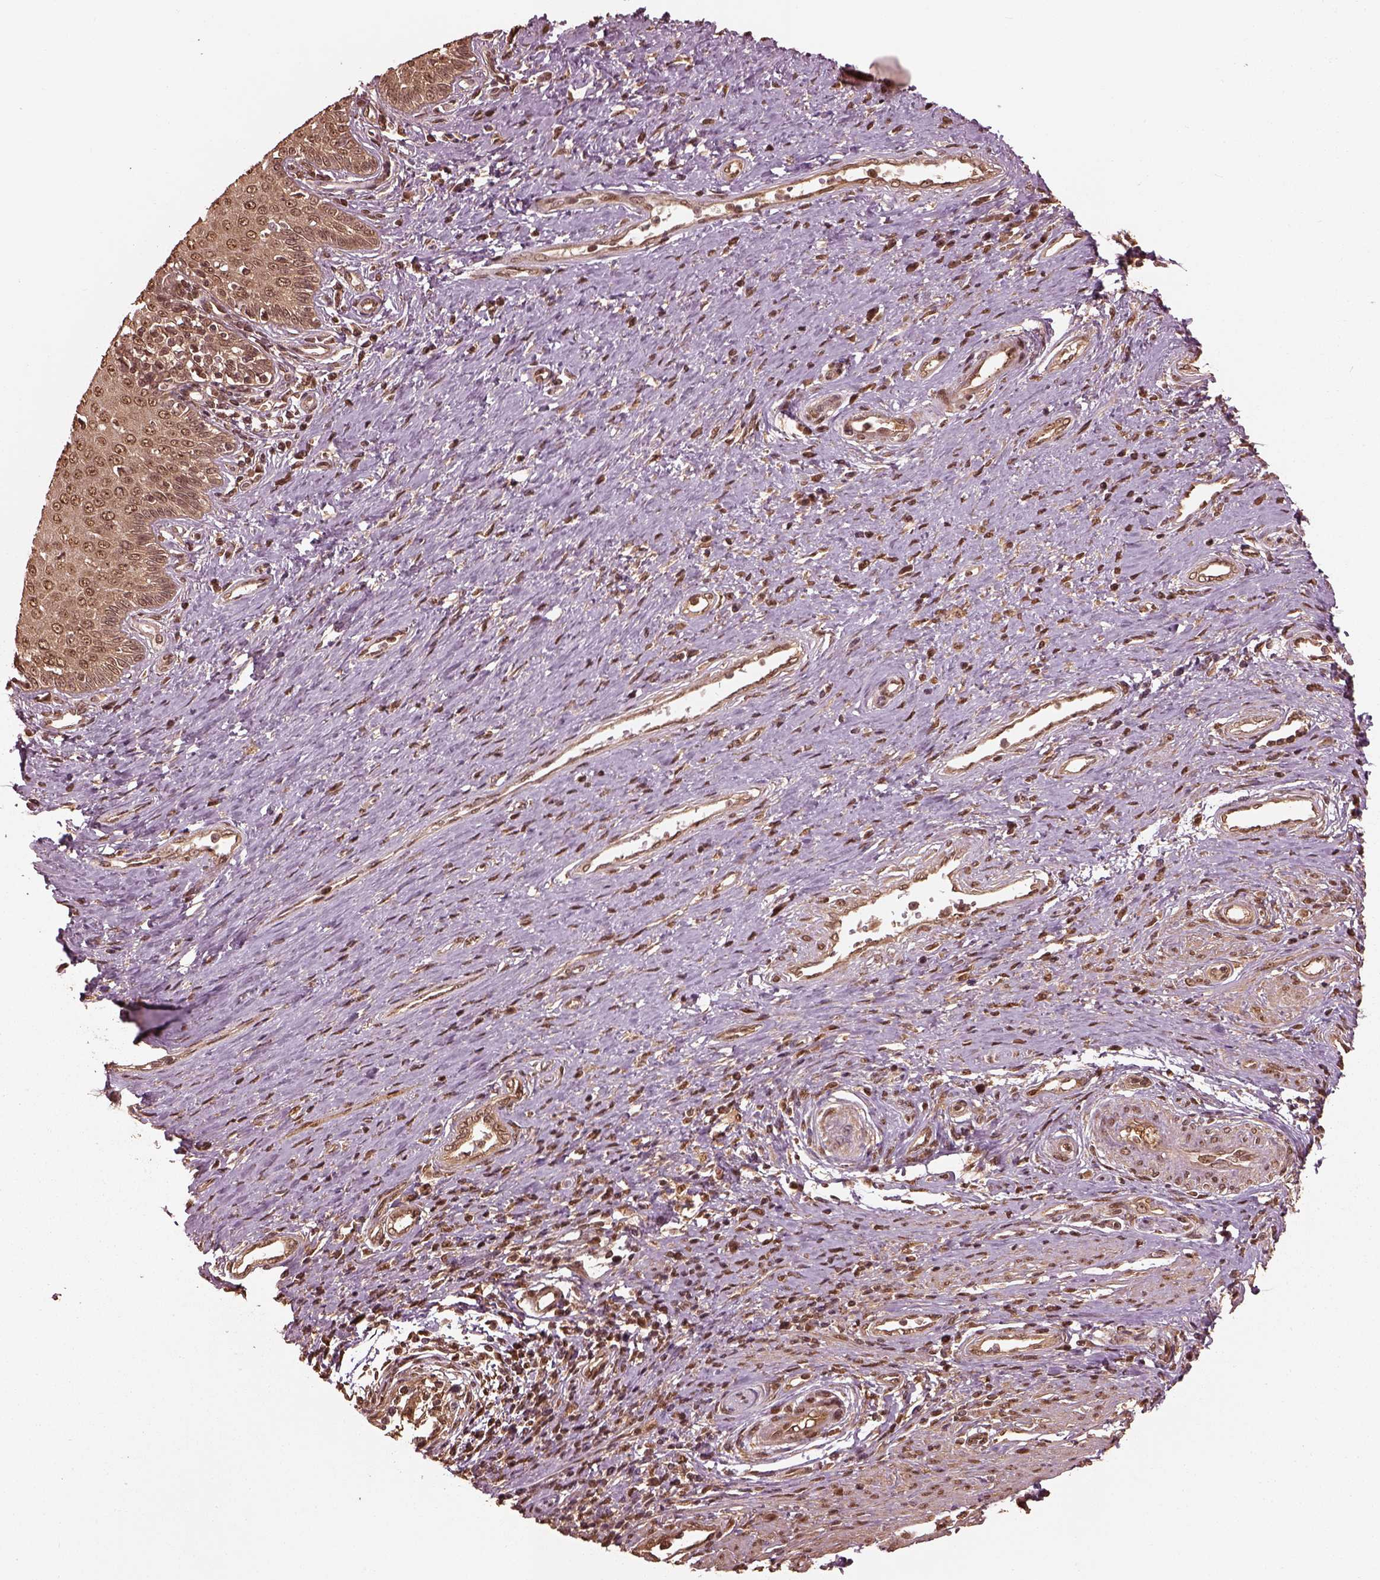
{"staining": {"intensity": "weak", "quantity": "25%-75%", "location": "cytoplasmic/membranous,nuclear"}, "tissue": "cervical cancer", "cell_type": "Tumor cells", "image_type": "cancer", "snomed": [{"axis": "morphology", "description": "Squamous cell carcinoma, NOS"}, {"axis": "topography", "description": "Cervix"}], "caption": "The histopathology image exhibits immunohistochemical staining of cervical squamous cell carcinoma. There is weak cytoplasmic/membranous and nuclear staining is identified in about 25%-75% of tumor cells. Using DAB (3,3'-diaminobenzidine) (brown) and hematoxylin (blue) stains, captured at high magnification using brightfield microscopy.", "gene": "PSMC5", "patient": {"sex": "female", "age": 26}}